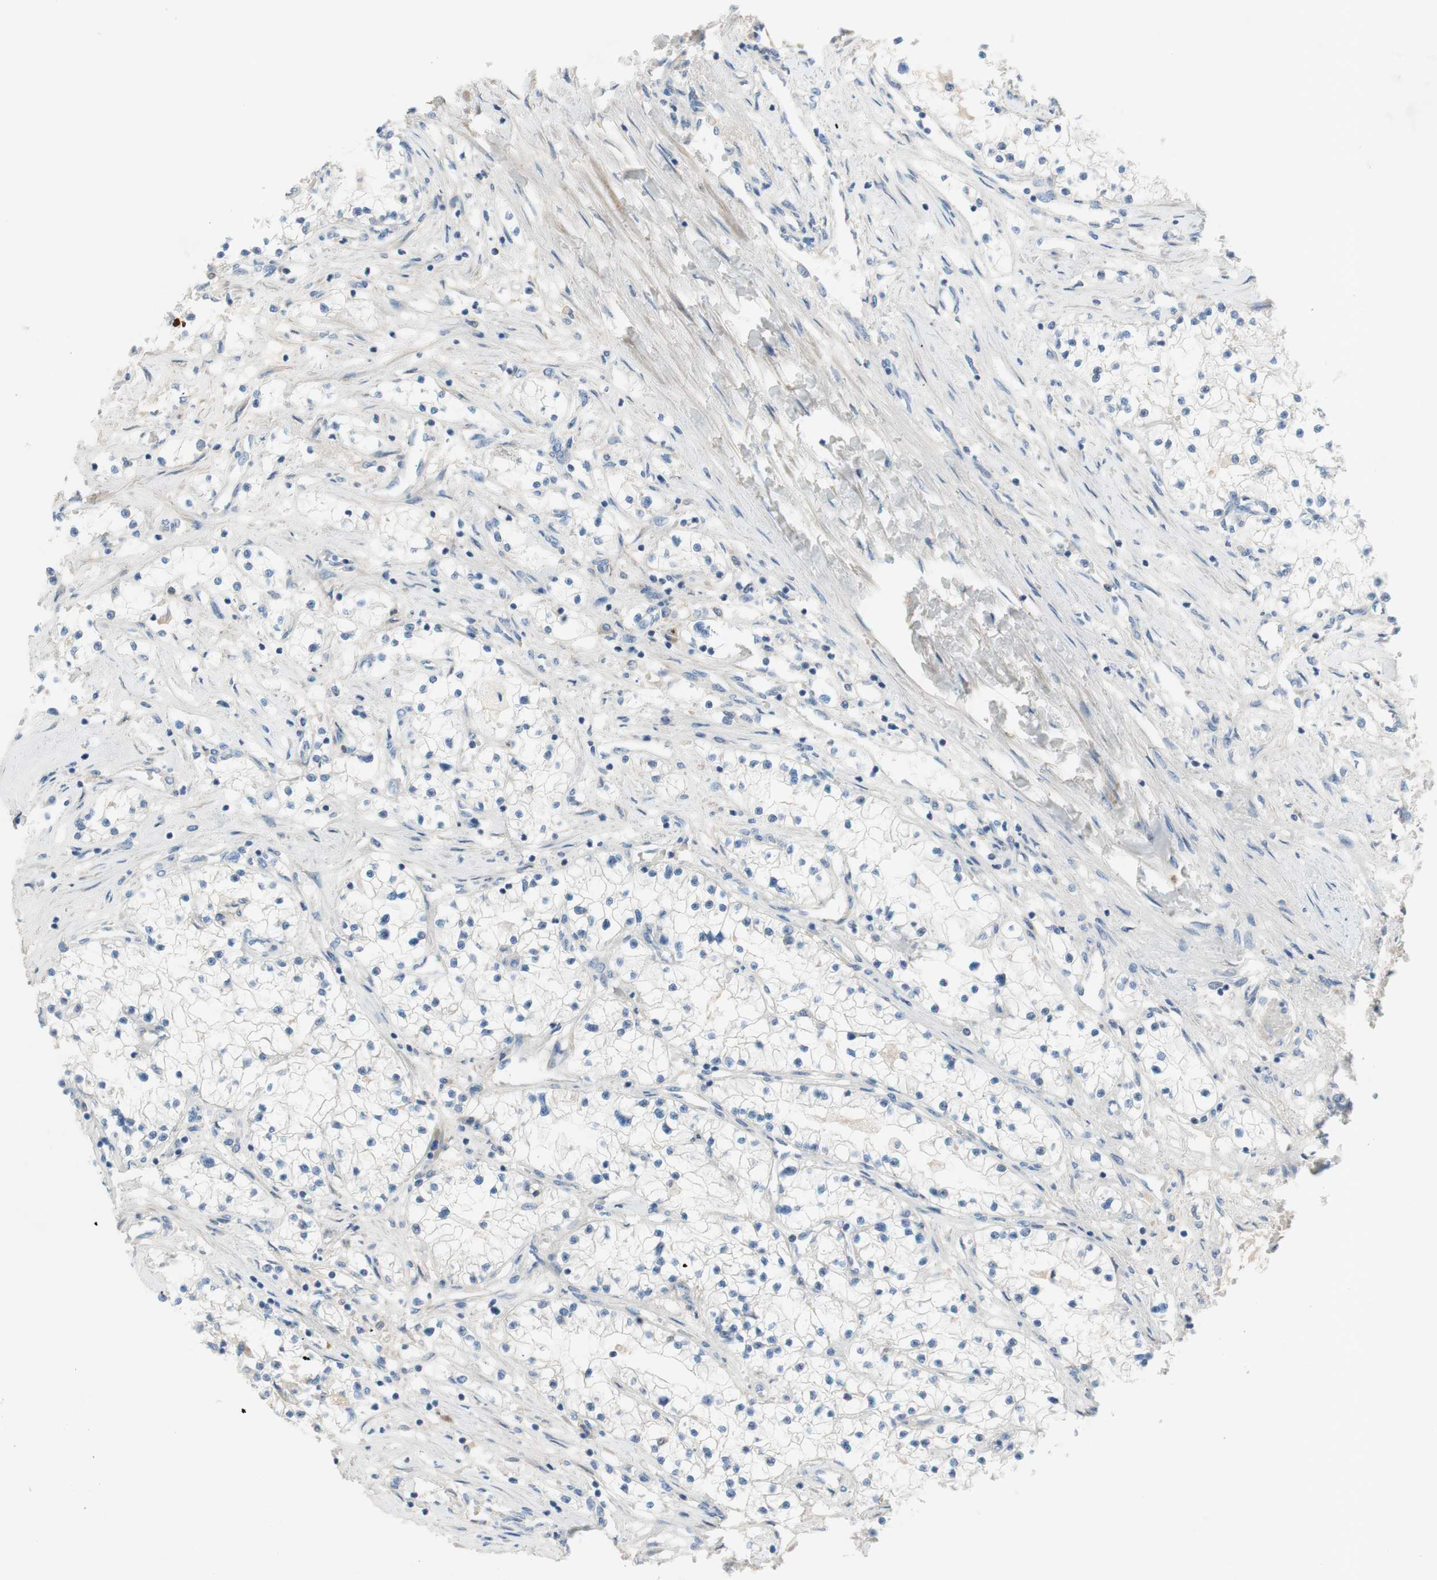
{"staining": {"intensity": "negative", "quantity": "none", "location": "none"}, "tissue": "renal cancer", "cell_type": "Tumor cells", "image_type": "cancer", "snomed": [{"axis": "morphology", "description": "Adenocarcinoma, NOS"}, {"axis": "topography", "description": "Kidney"}], "caption": "Immunohistochemistry (IHC) of human renal cancer (adenocarcinoma) exhibits no staining in tumor cells.", "gene": "FDFT1", "patient": {"sex": "male", "age": 68}}